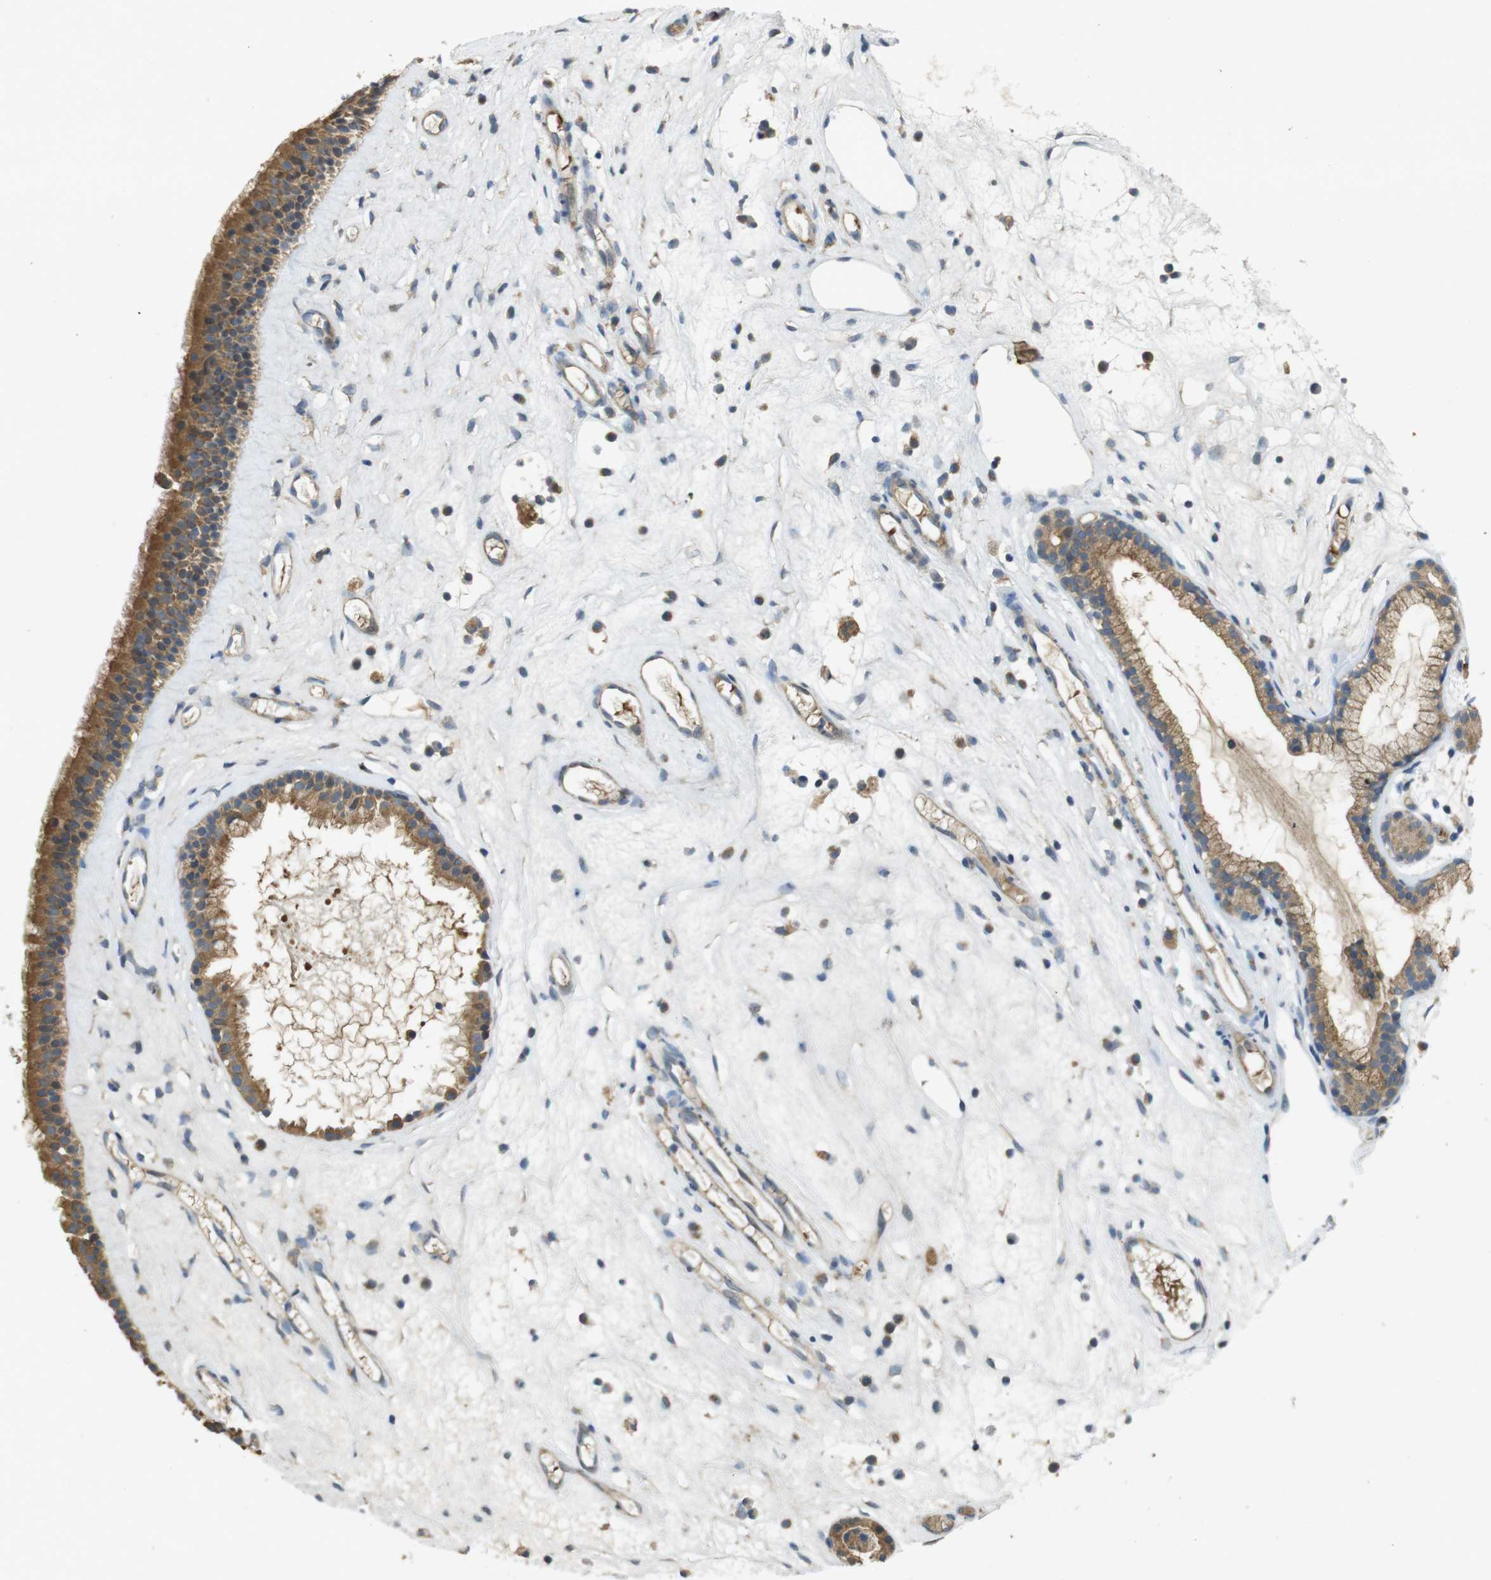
{"staining": {"intensity": "moderate", "quantity": ">75%", "location": "cytoplasmic/membranous"}, "tissue": "nasopharynx", "cell_type": "Respiratory epithelial cells", "image_type": "normal", "snomed": [{"axis": "morphology", "description": "Normal tissue, NOS"}, {"axis": "morphology", "description": "Inflammation, NOS"}, {"axis": "topography", "description": "Nasopharynx"}], "caption": "Moderate cytoplasmic/membranous staining is appreciated in about >75% of respiratory epithelial cells in benign nasopharynx.", "gene": "CLTC", "patient": {"sex": "male", "age": 29}}